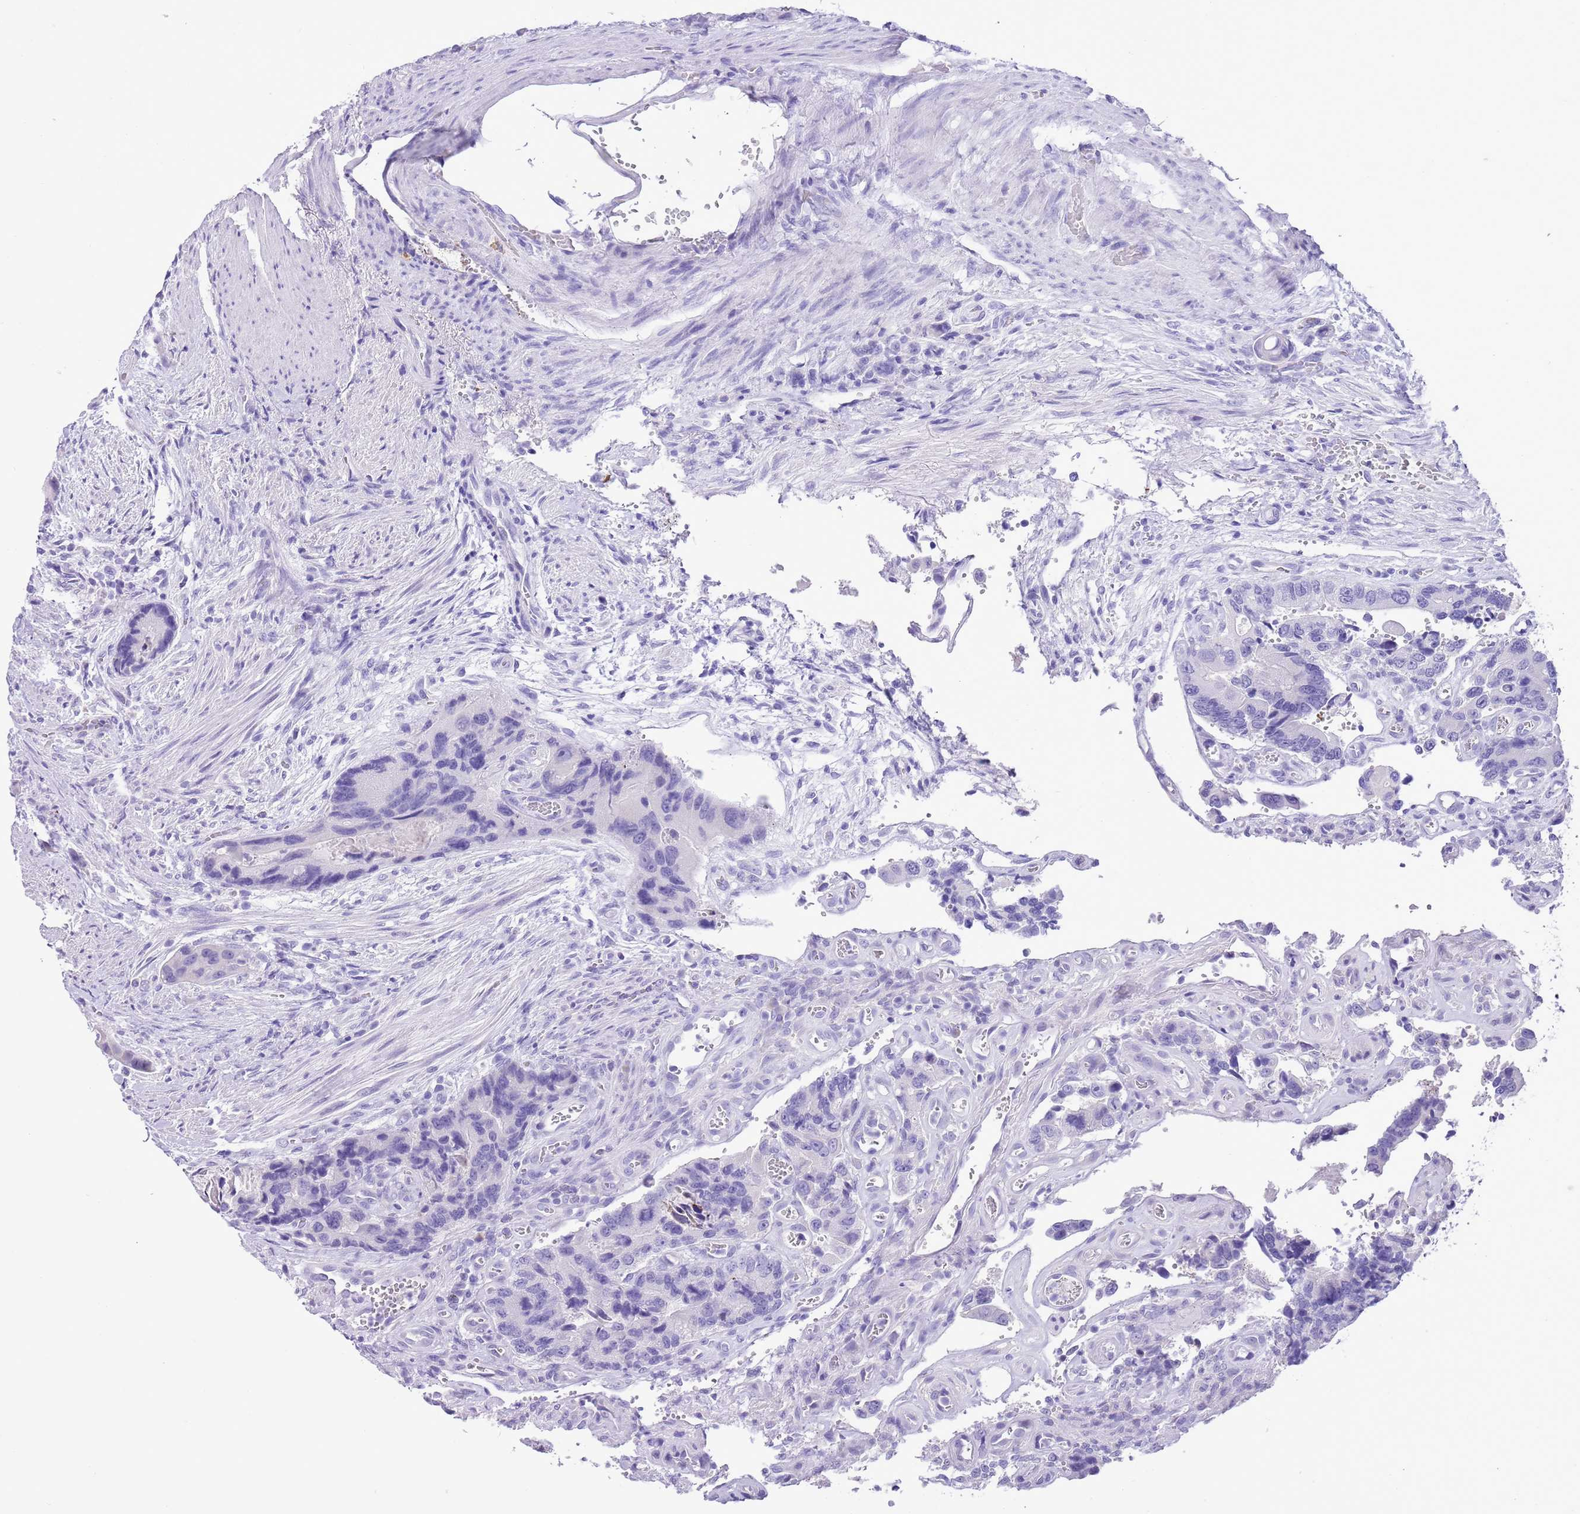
{"staining": {"intensity": "negative", "quantity": "none", "location": "none"}, "tissue": "colorectal cancer", "cell_type": "Tumor cells", "image_type": "cancer", "snomed": [{"axis": "morphology", "description": "Adenocarcinoma, NOS"}, {"axis": "topography", "description": "Colon"}], "caption": "The micrograph displays no significant positivity in tumor cells of colorectal adenocarcinoma. (Stains: DAB immunohistochemistry (IHC) with hematoxylin counter stain, Microscopy: brightfield microscopy at high magnification).", "gene": "CLEC2A", "patient": {"sex": "male", "age": 84}}